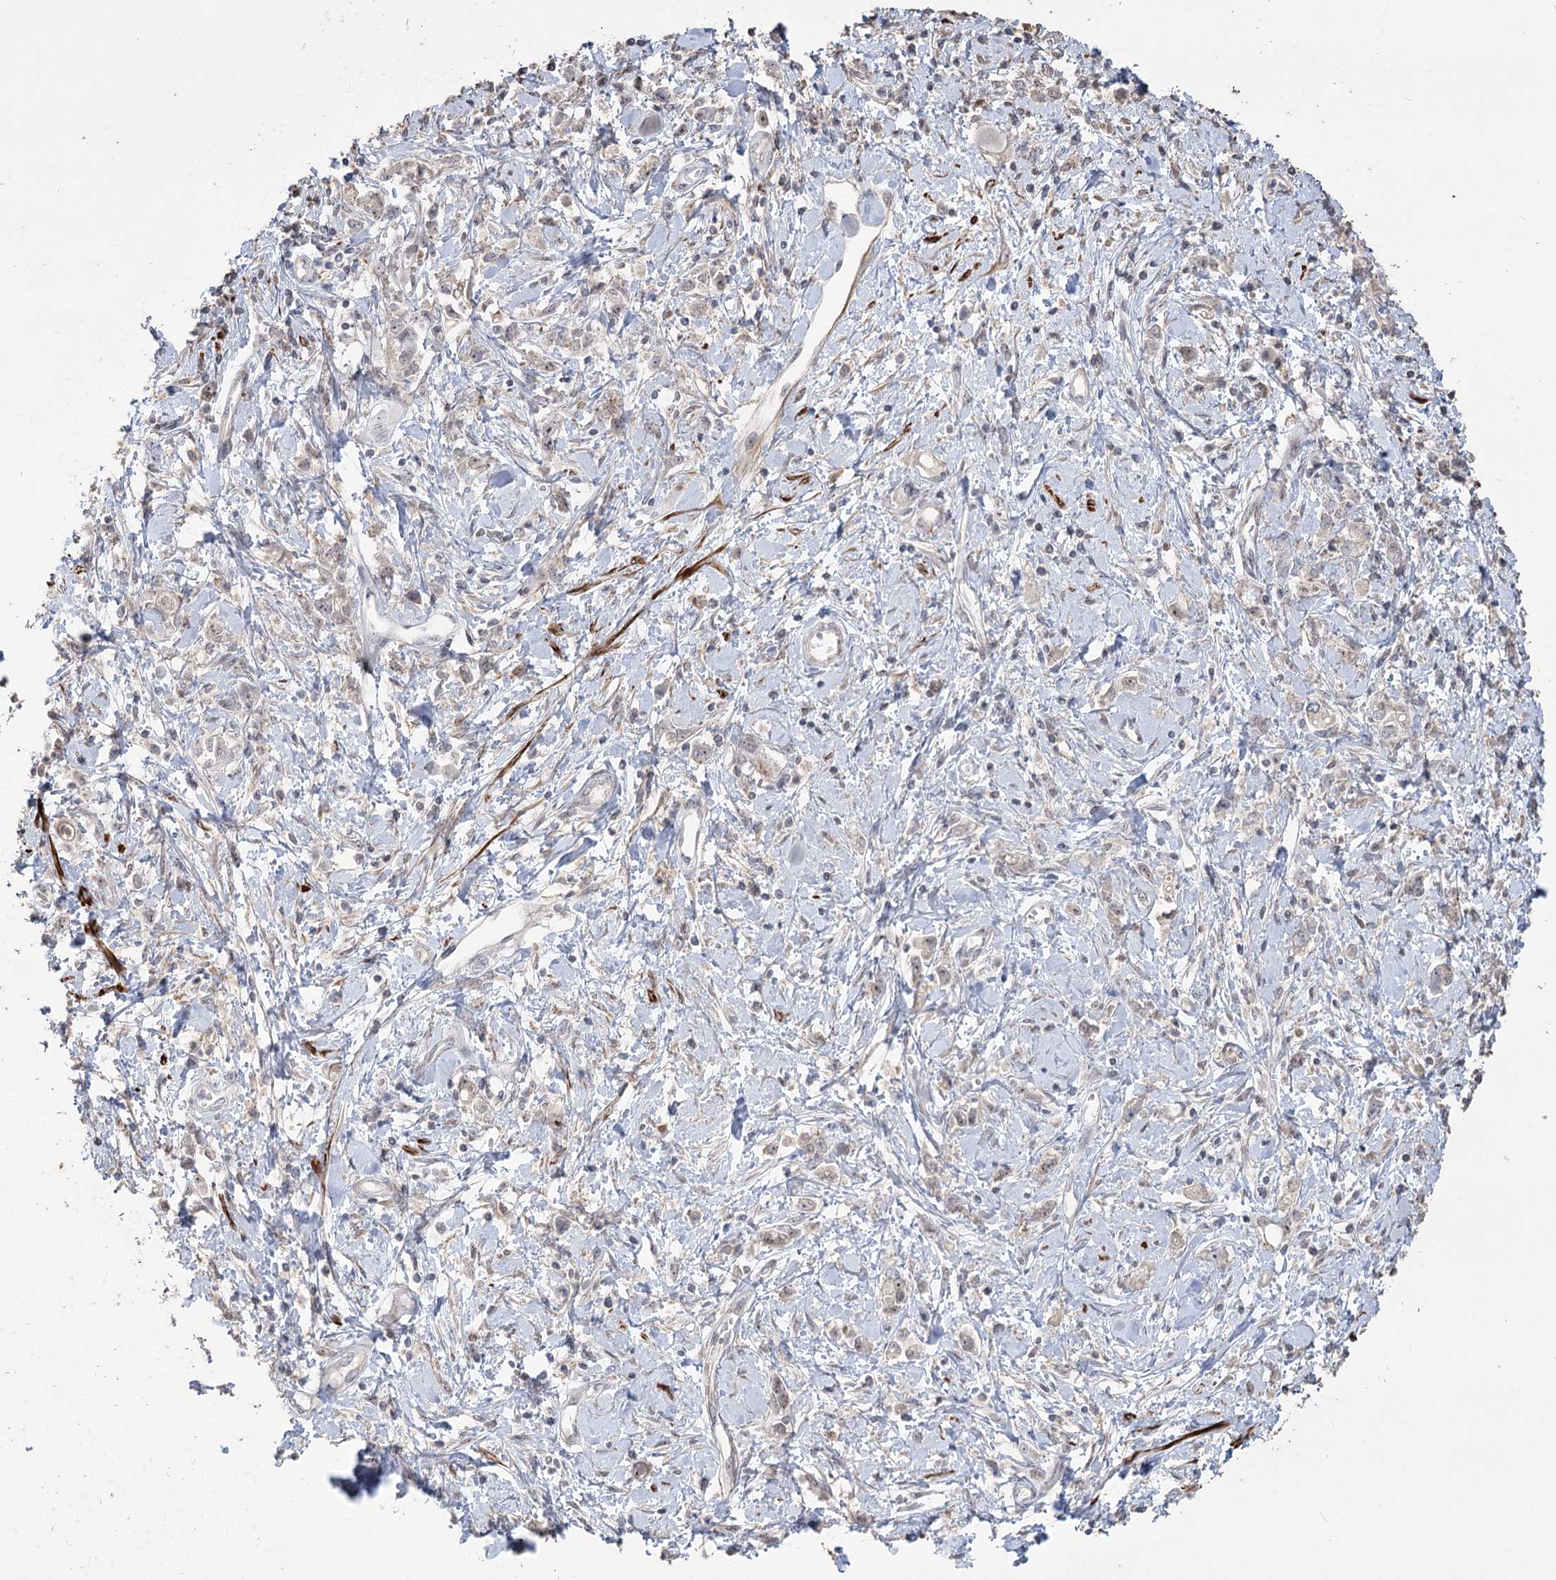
{"staining": {"intensity": "negative", "quantity": "none", "location": "none"}, "tissue": "stomach cancer", "cell_type": "Tumor cells", "image_type": "cancer", "snomed": [{"axis": "morphology", "description": "Adenocarcinoma, NOS"}, {"axis": "topography", "description": "Stomach"}], "caption": "High power microscopy photomicrograph of an immunohistochemistry histopathology image of adenocarcinoma (stomach), revealing no significant staining in tumor cells.", "gene": "ZSCAN23", "patient": {"sex": "female", "age": 76}}